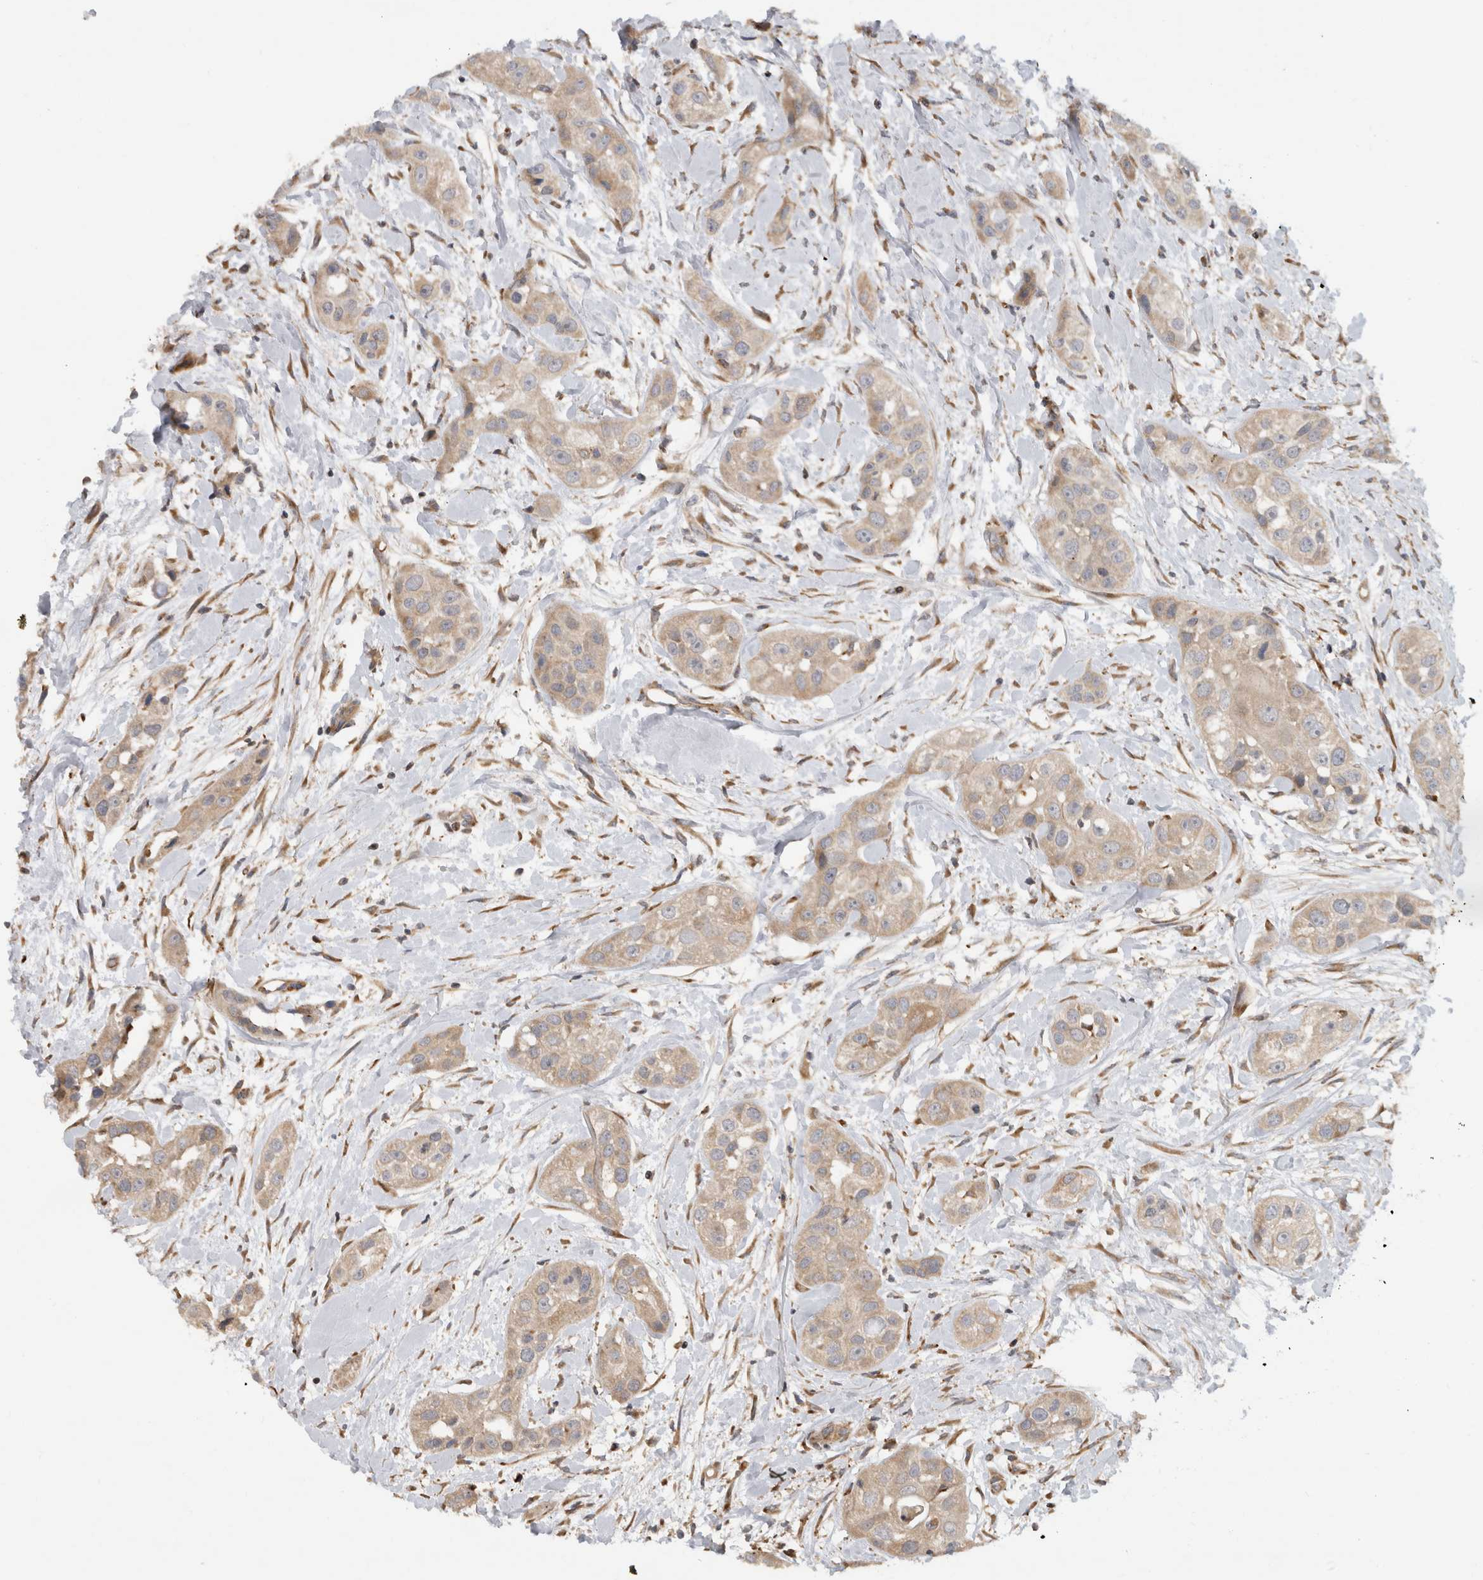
{"staining": {"intensity": "weak", "quantity": ">75%", "location": "cytoplasmic/membranous"}, "tissue": "head and neck cancer", "cell_type": "Tumor cells", "image_type": "cancer", "snomed": [{"axis": "morphology", "description": "Normal tissue, NOS"}, {"axis": "morphology", "description": "Squamous cell carcinoma, NOS"}, {"axis": "topography", "description": "Skeletal muscle"}, {"axis": "topography", "description": "Head-Neck"}], "caption": "The image shows a brown stain indicating the presence of a protein in the cytoplasmic/membranous of tumor cells in head and neck cancer.", "gene": "PARP6", "patient": {"sex": "male", "age": 51}}